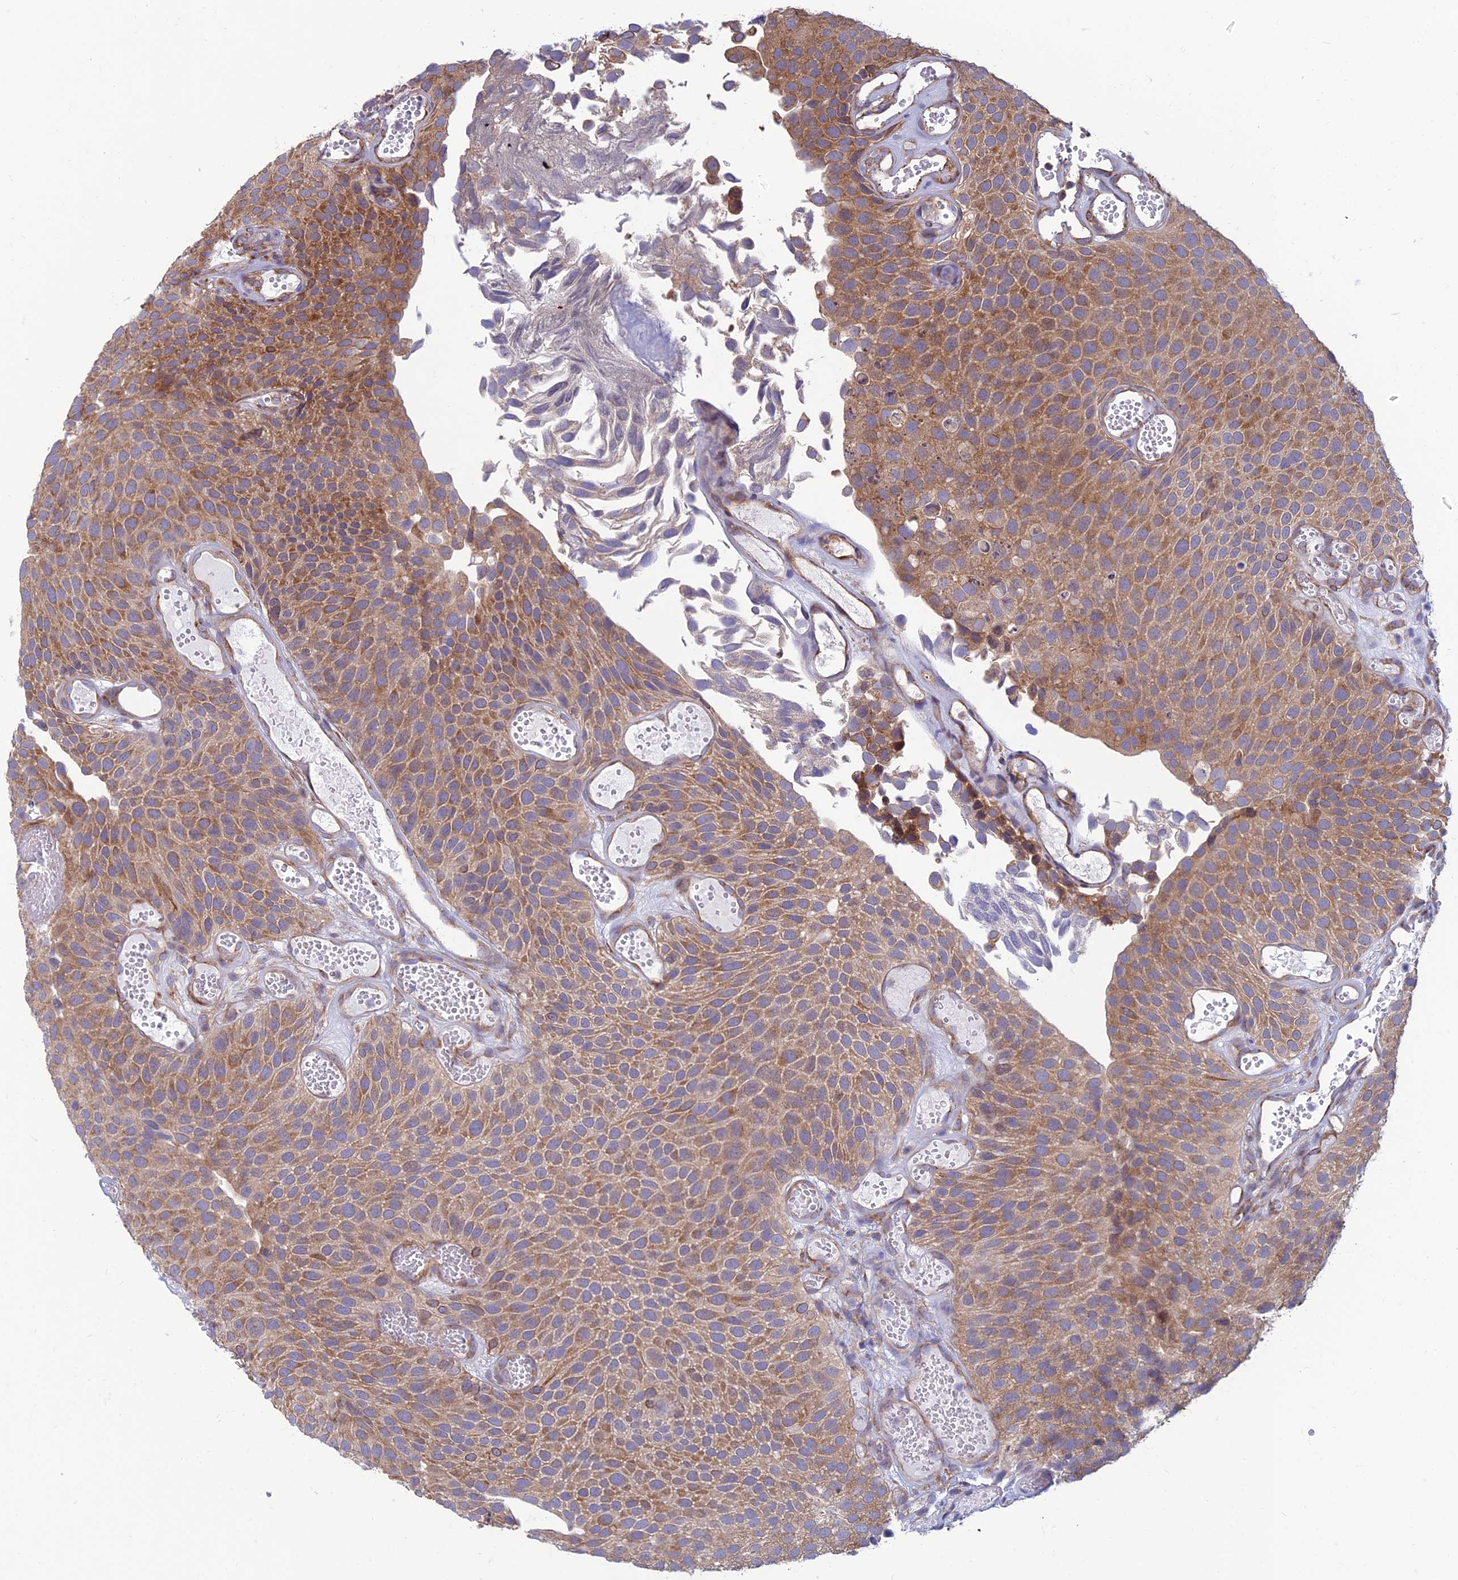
{"staining": {"intensity": "moderate", "quantity": ">75%", "location": "cytoplasmic/membranous"}, "tissue": "urothelial cancer", "cell_type": "Tumor cells", "image_type": "cancer", "snomed": [{"axis": "morphology", "description": "Urothelial carcinoma, Low grade"}, {"axis": "topography", "description": "Urinary bladder"}], "caption": "Immunohistochemical staining of human urothelial carcinoma (low-grade) demonstrates medium levels of moderate cytoplasmic/membranous protein expression in about >75% of tumor cells. Nuclei are stained in blue.", "gene": "RPL17-C18orf32", "patient": {"sex": "male", "age": 89}}